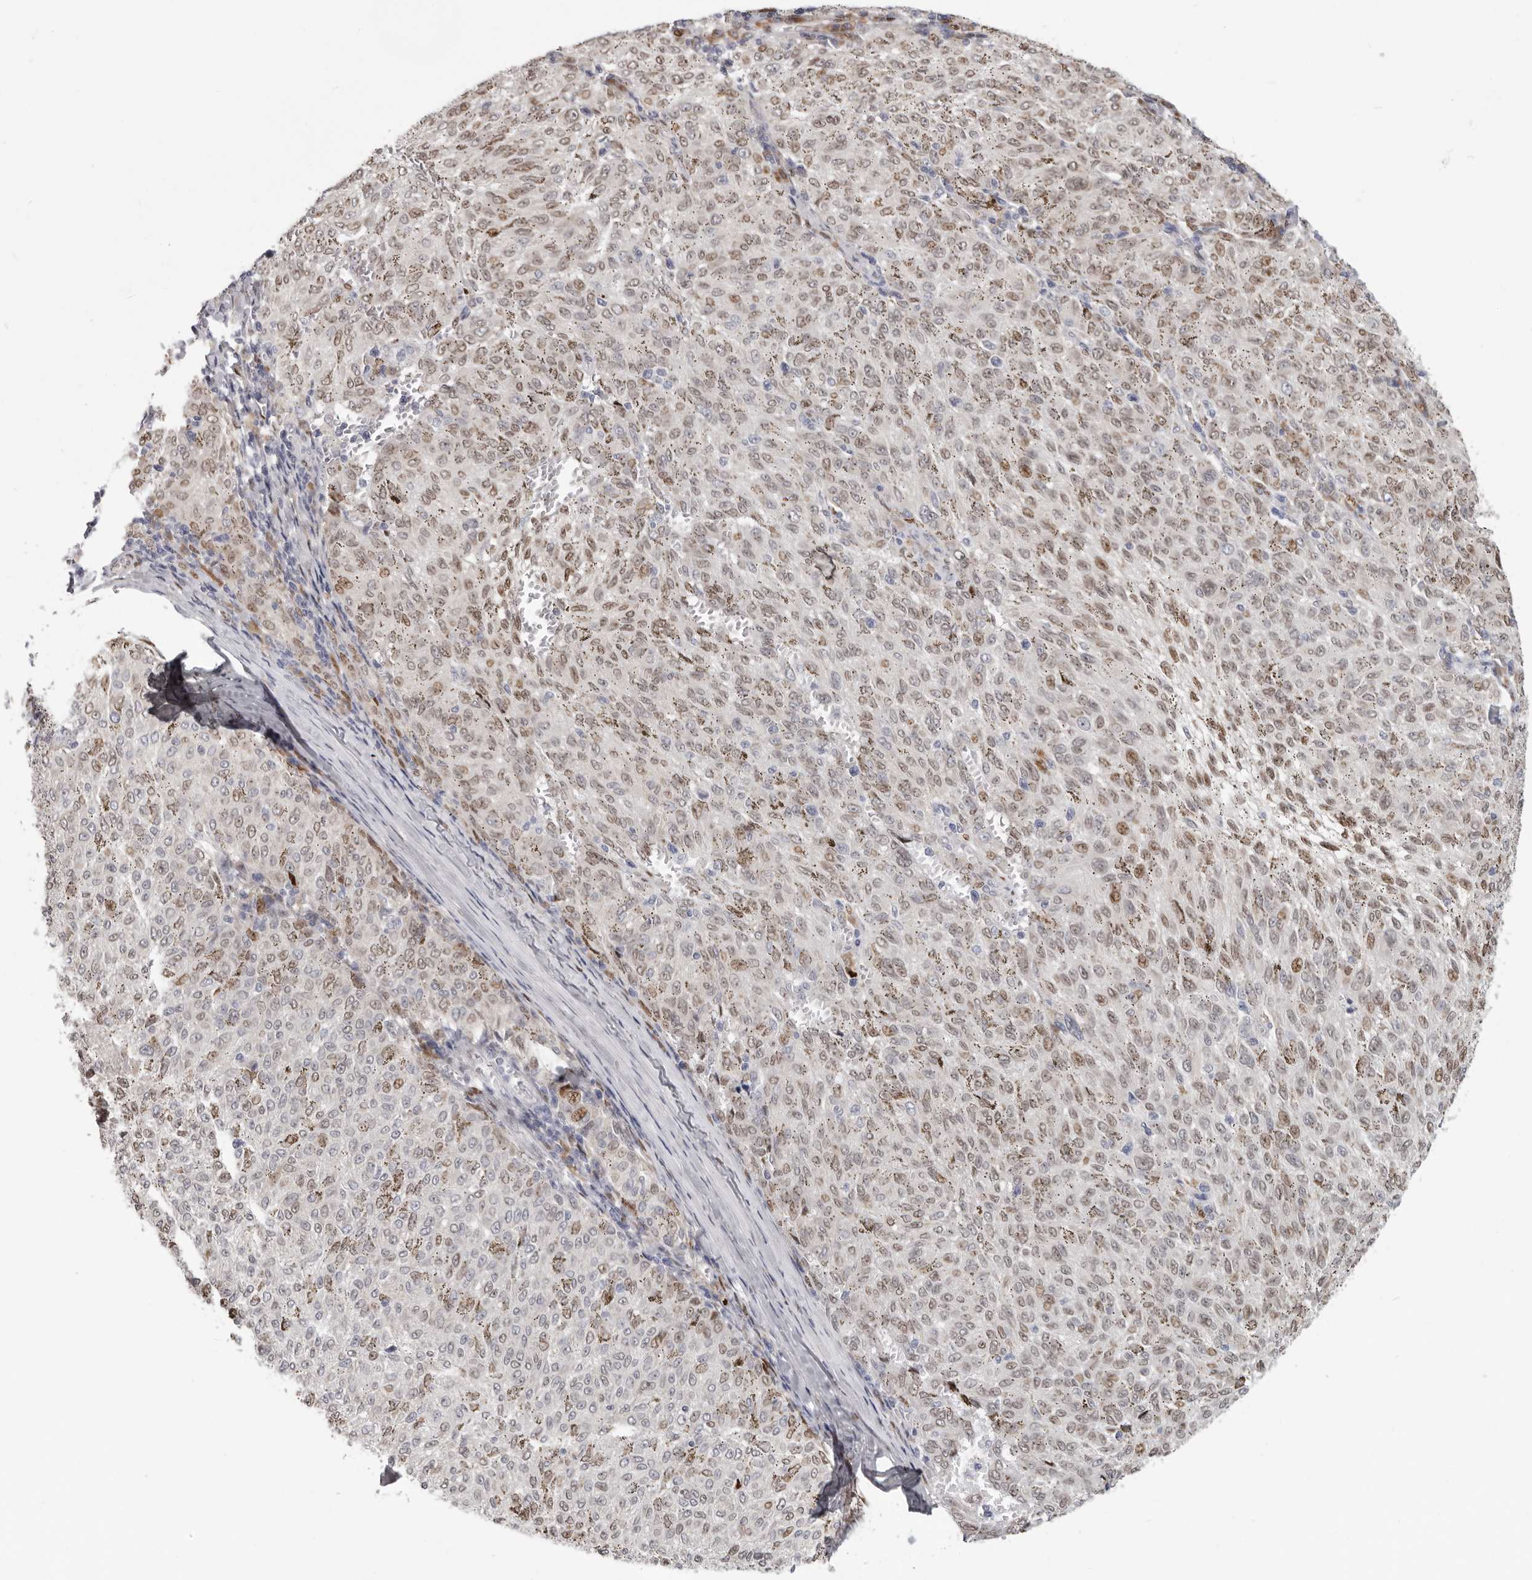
{"staining": {"intensity": "moderate", "quantity": "<25%", "location": "cytoplasmic/membranous,nuclear"}, "tissue": "melanoma", "cell_type": "Tumor cells", "image_type": "cancer", "snomed": [{"axis": "morphology", "description": "Malignant melanoma, NOS"}, {"axis": "topography", "description": "Skin"}], "caption": "Malignant melanoma stained with IHC reveals moderate cytoplasmic/membranous and nuclear staining in about <25% of tumor cells. Immunohistochemistry (ihc) stains the protein in brown and the nuclei are stained blue.", "gene": "SRP19", "patient": {"sex": "female", "age": 72}}